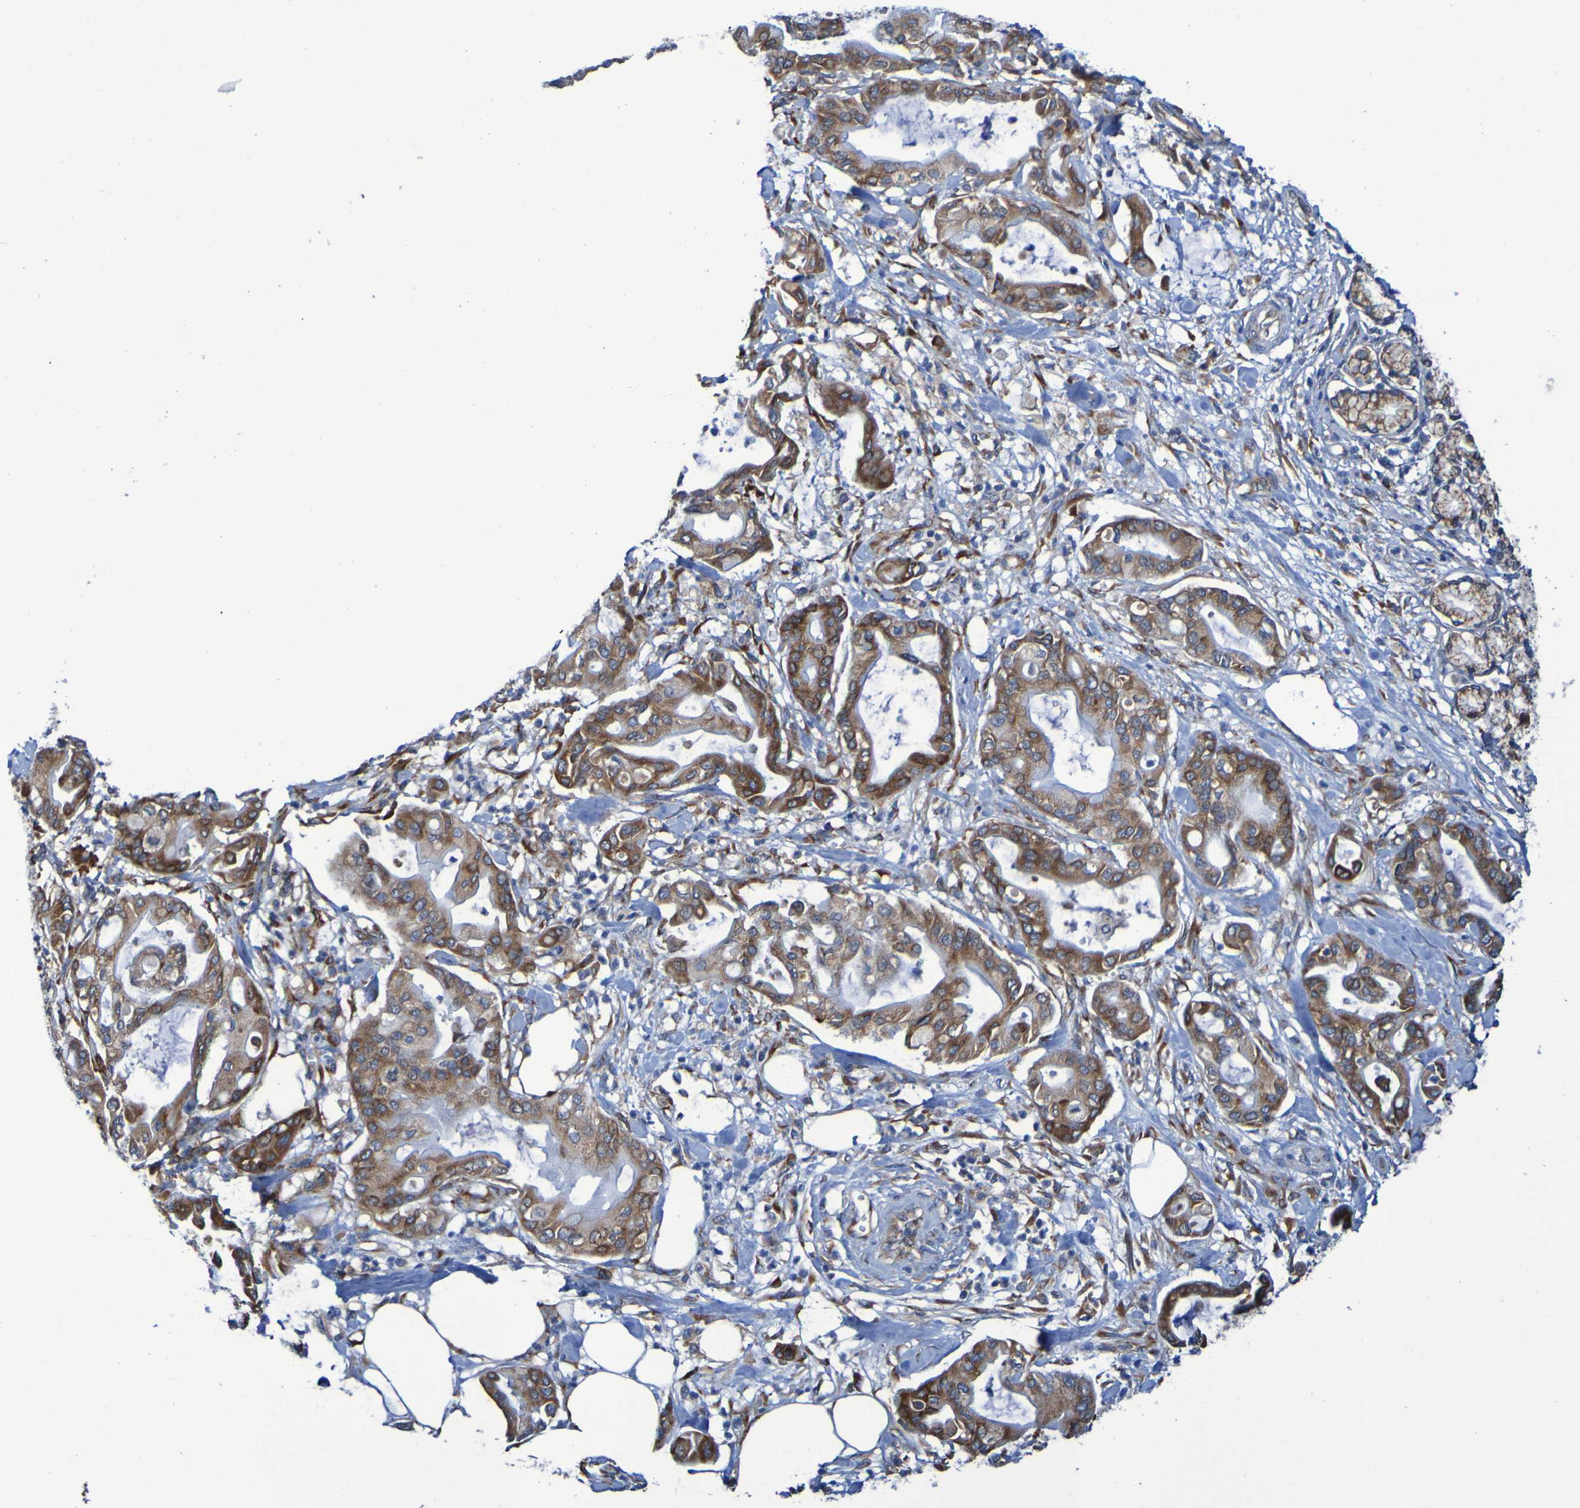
{"staining": {"intensity": "moderate", "quantity": ">75%", "location": "cytoplasmic/membranous"}, "tissue": "pancreatic cancer", "cell_type": "Tumor cells", "image_type": "cancer", "snomed": [{"axis": "morphology", "description": "Adenocarcinoma, NOS"}, {"axis": "morphology", "description": "Adenocarcinoma, metastatic, NOS"}, {"axis": "topography", "description": "Lymph node"}, {"axis": "topography", "description": "Pancreas"}, {"axis": "topography", "description": "Duodenum"}], "caption": "Human pancreatic cancer (adenocarcinoma) stained with a brown dye demonstrates moderate cytoplasmic/membranous positive expression in approximately >75% of tumor cells.", "gene": "FKBP3", "patient": {"sex": "female", "age": 64}}